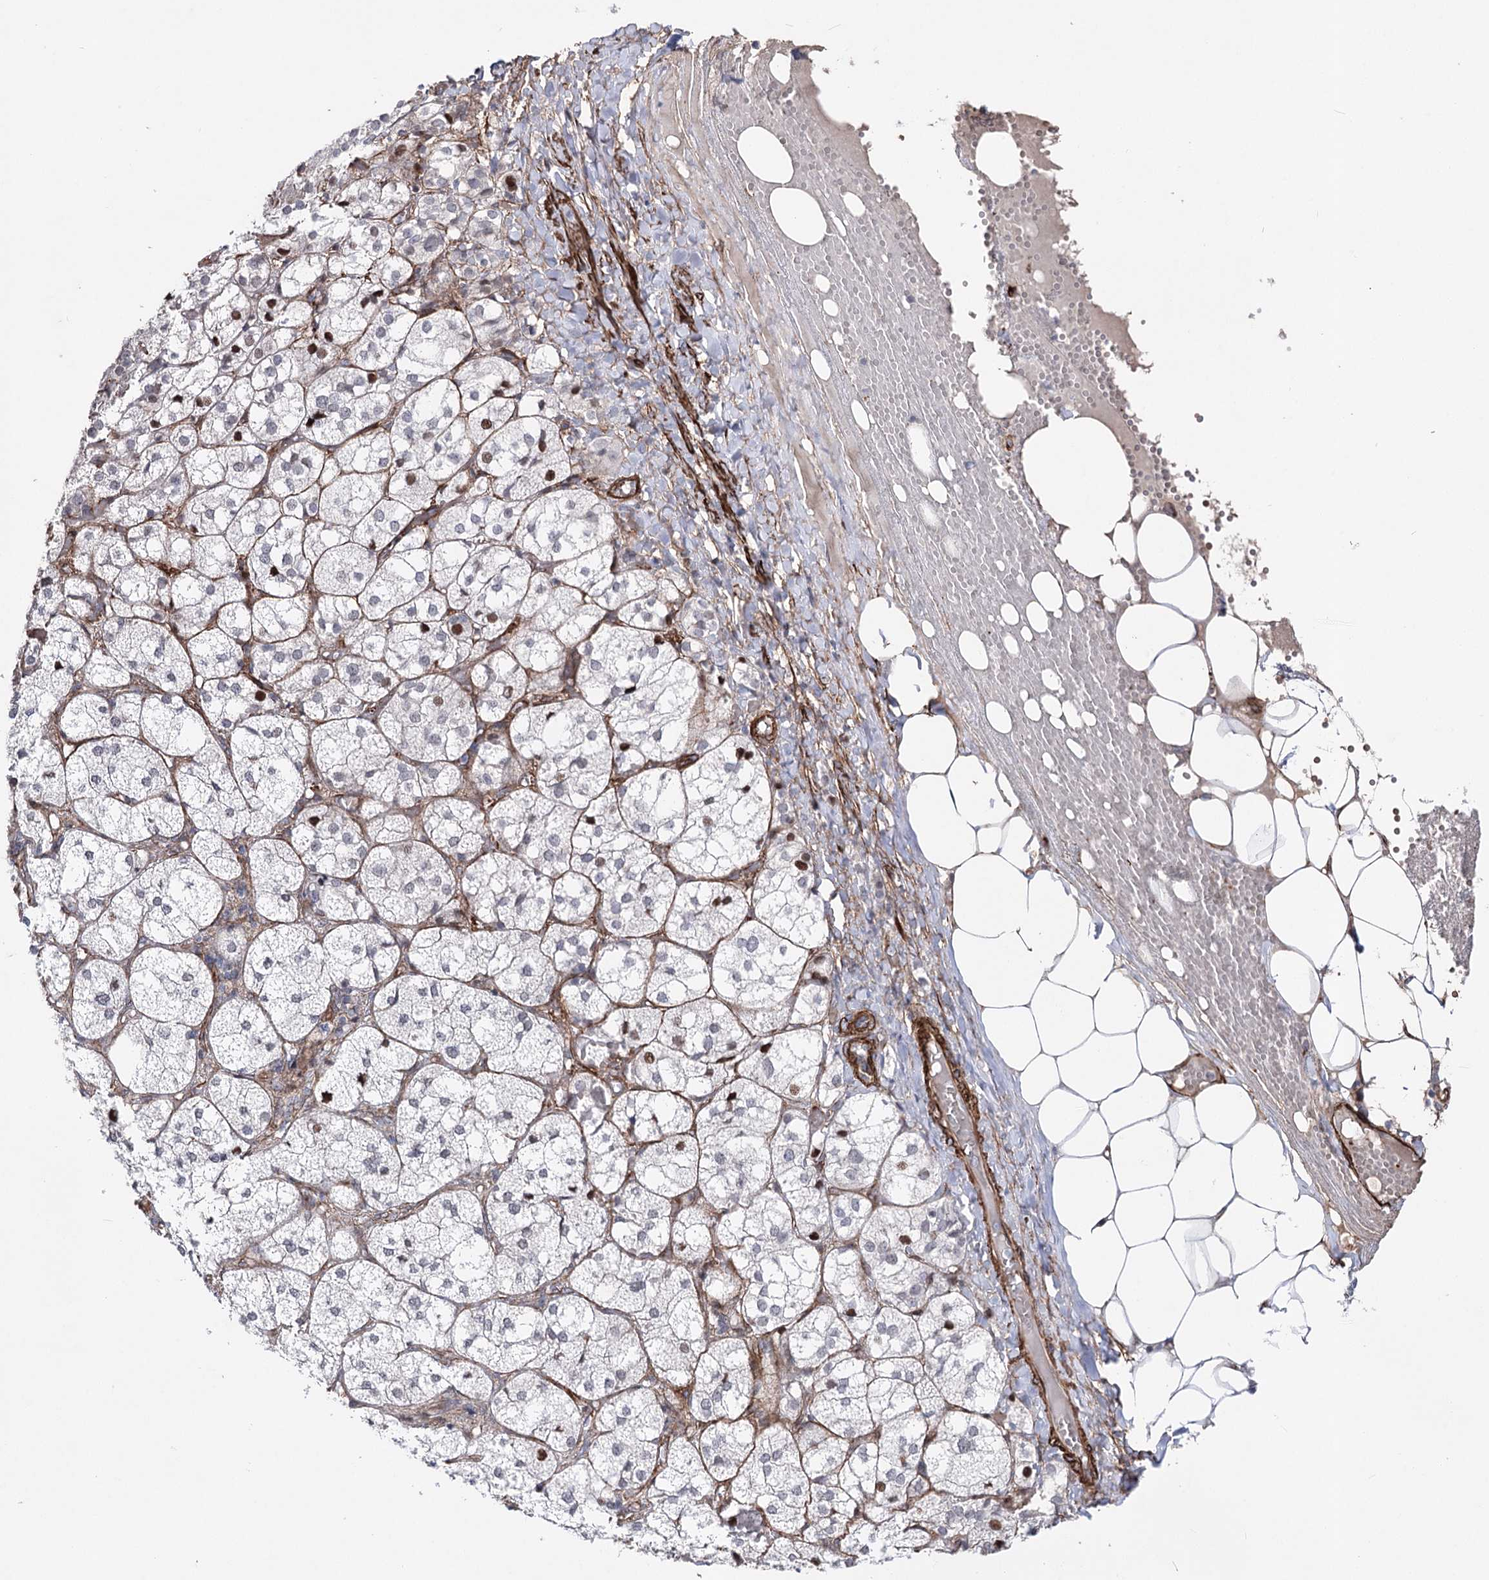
{"staining": {"intensity": "strong", "quantity": "<25%", "location": "nuclear"}, "tissue": "adrenal gland", "cell_type": "Glandular cells", "image_type": "normal", "snomed": [{"axis": "morphology", "description": "Normal tissue, NOS"}, {"axis": "topography", "description": "Adrenal gland"}], "caption": "The photomicrograph reveals a brown stain indicating the presence of a protein in the nuclear of glandular cells in adrenal gland.", "gene": "ARHGAP20", "patient": {"sex": "female", "age": 61}}